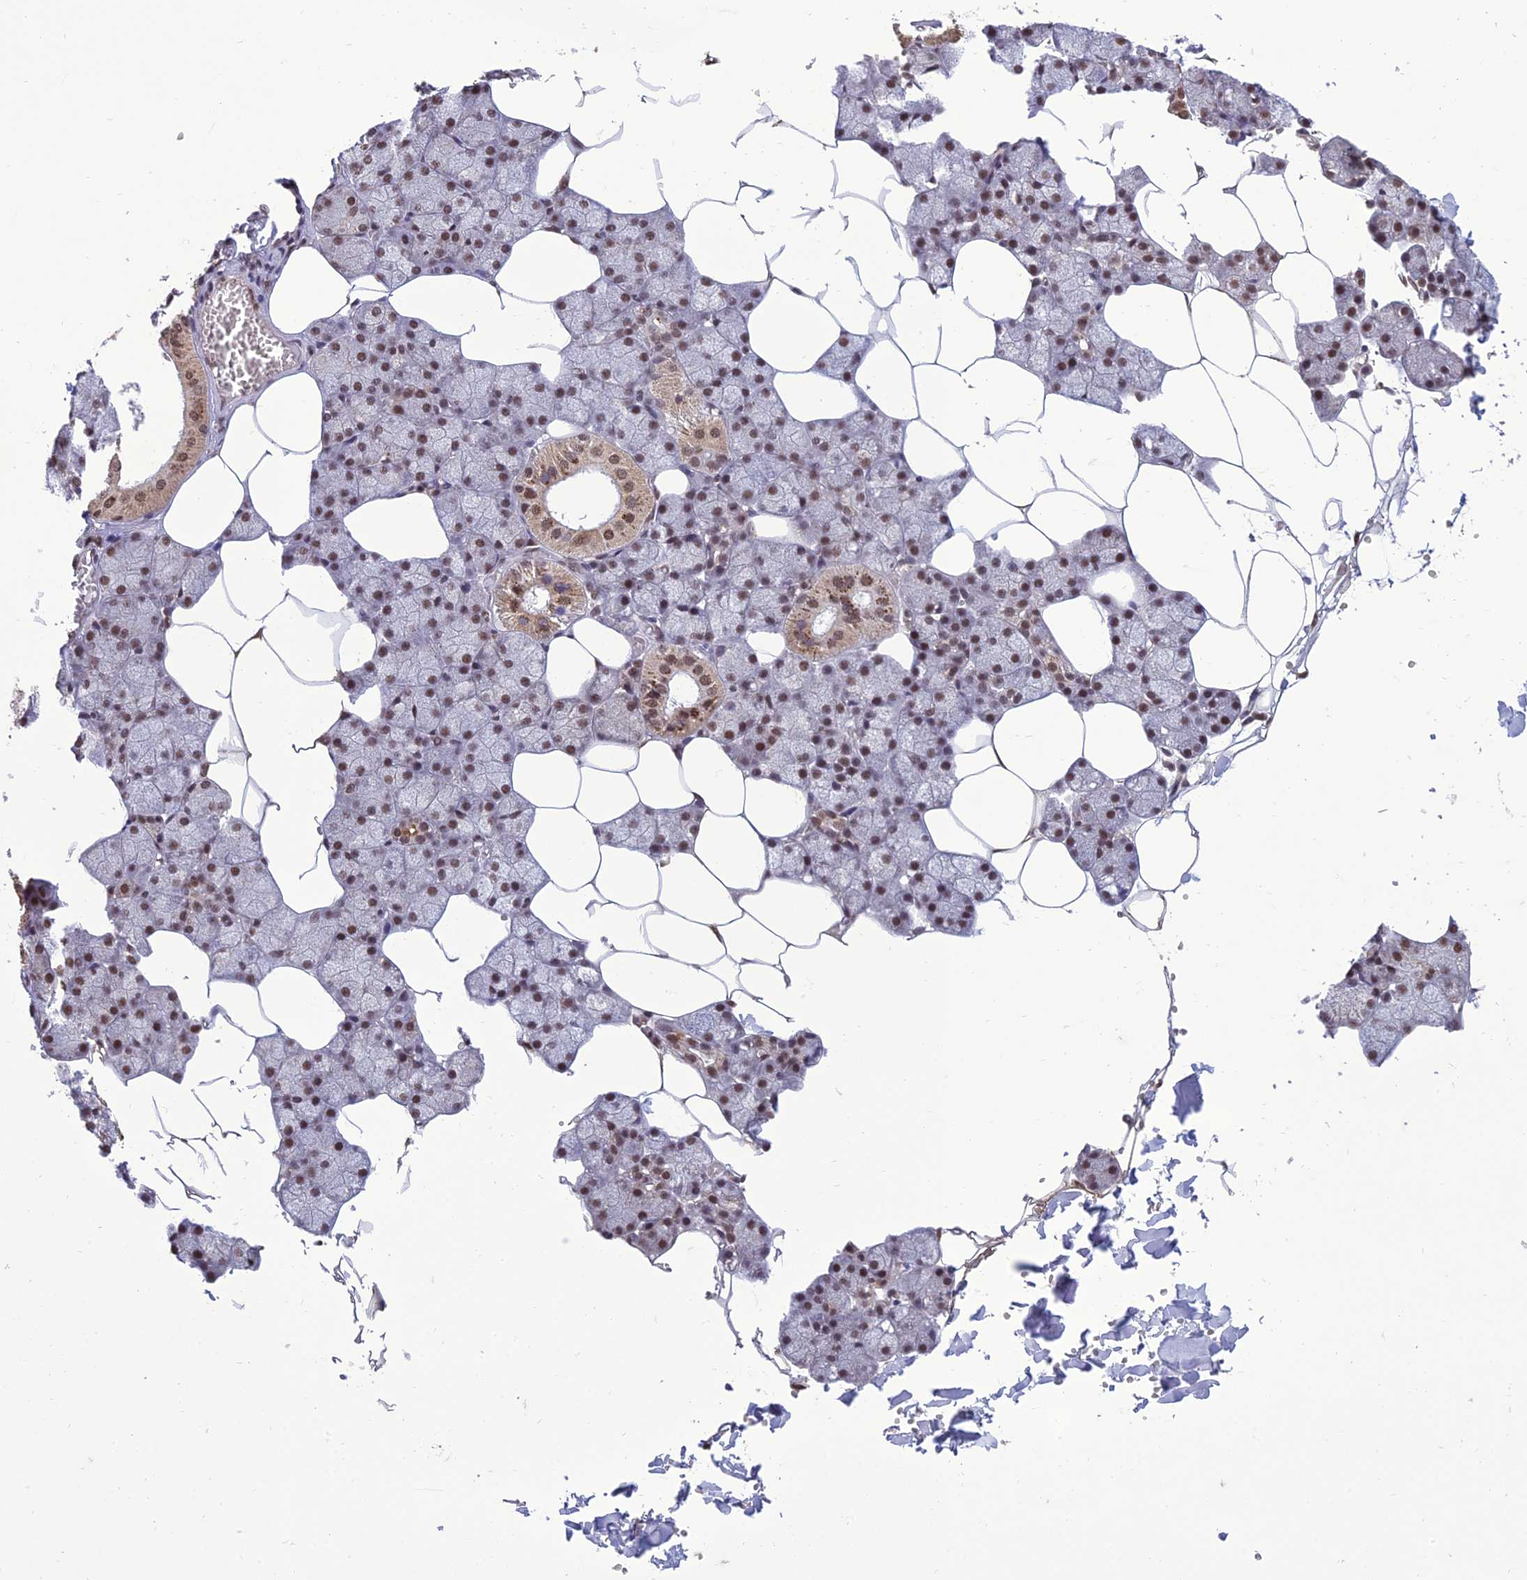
{"staining": {"intensity": "moderate", "quantity": ">75%", "location": "cytoplasmic/membranous,nuclear"}, "tissue": "salivary gland", "cell_type": "Glandular cells", "image_type": "normal", "snomed": [{"axis": "morphology", "description": "Normal tissue, NOS"}, {"axis": "topography", "description": "Salivary gland"}], "caption": "Moderate cytoplasmic/membranous,nuclear protein positivity is appreciated in approximately >75% of glandular cells in salivary gland.", "gene": "RANBP3", "patient": {"sex": "male", "age": 62}}